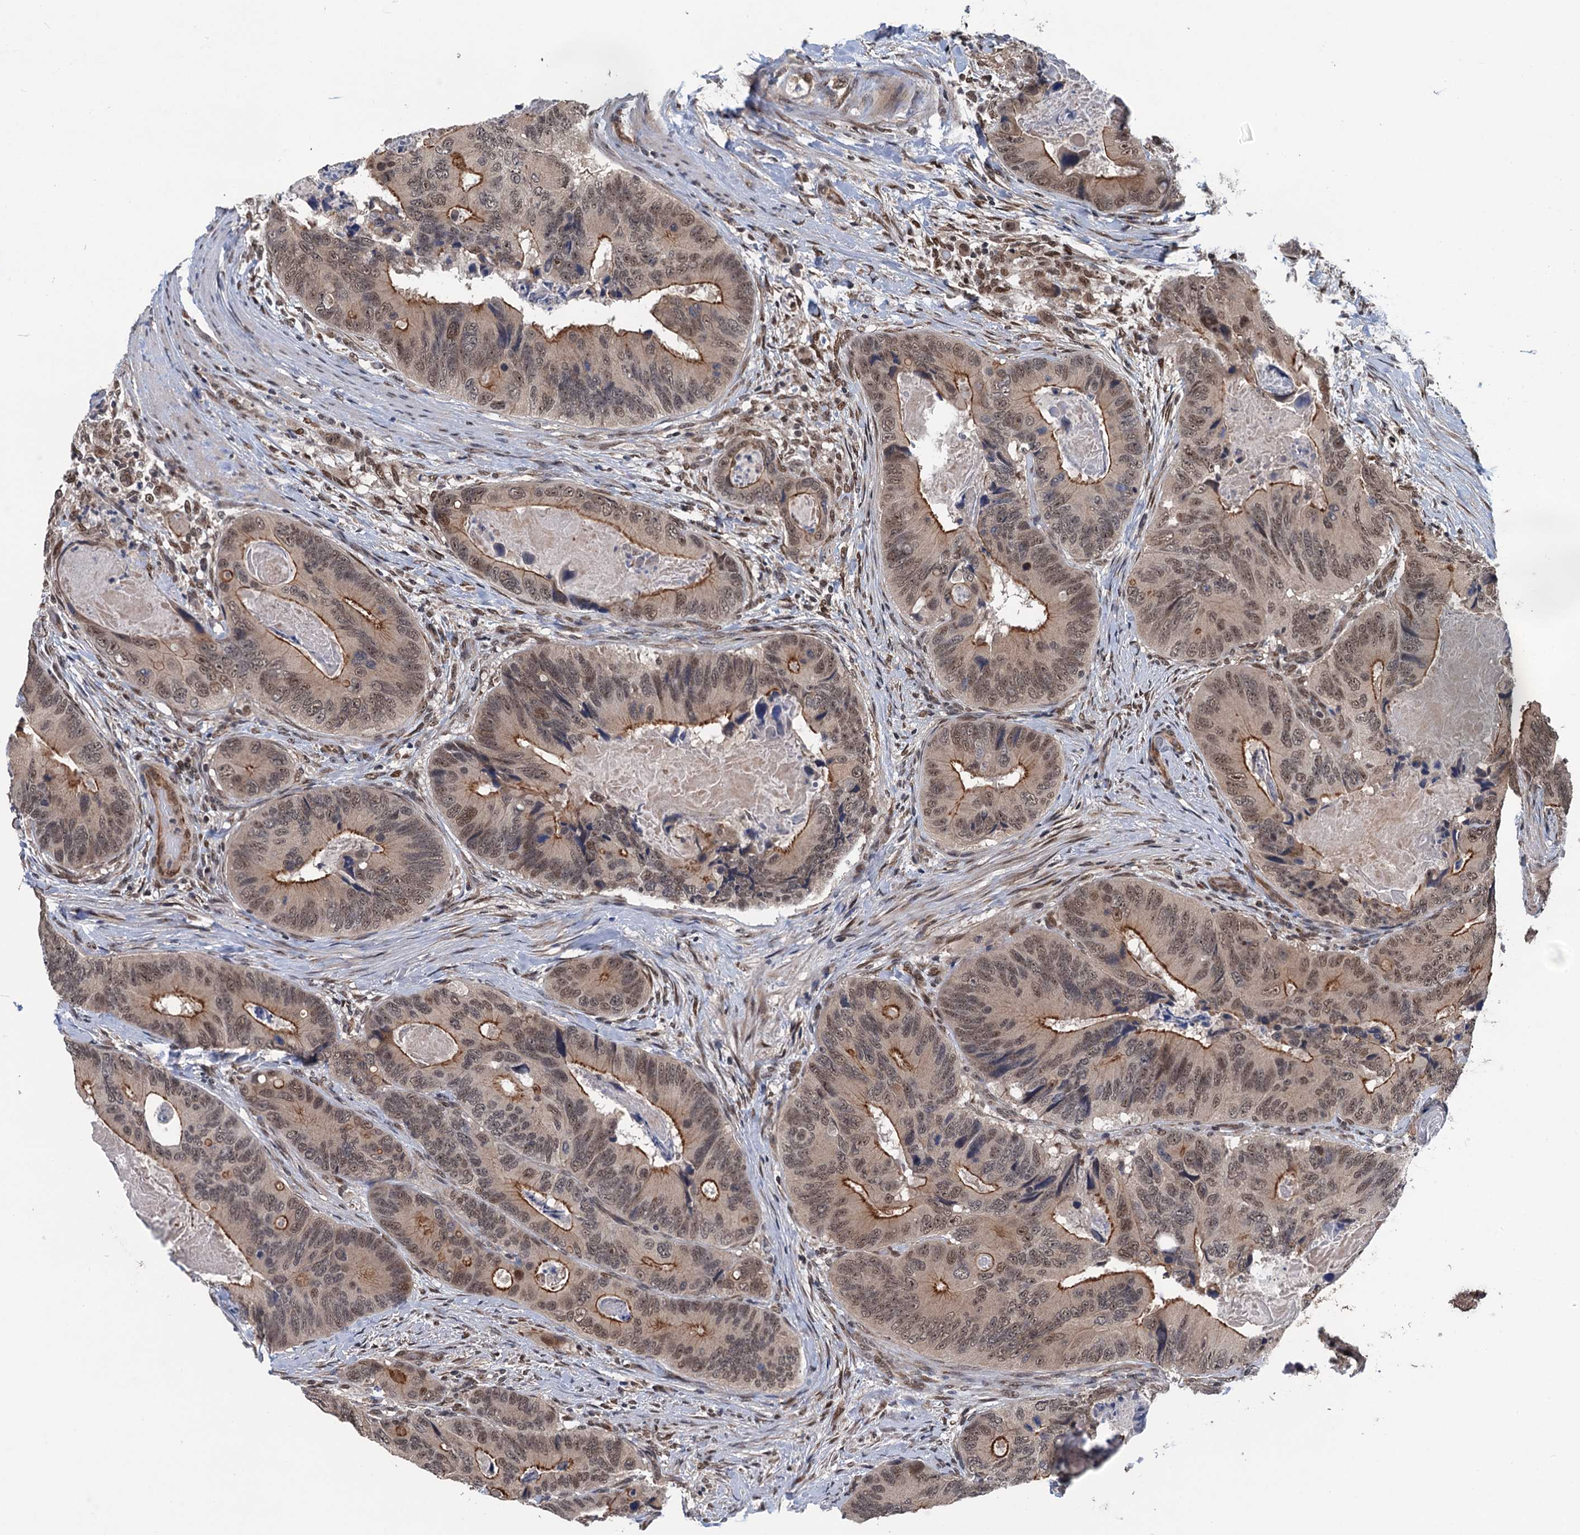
{"staining": {"intensity": "moderate", "quantity": ">75%", "location": "cytoplasmic/membranous,nuclear"}, "tissue": "colorectal cancer", "cell_type": "Tumor cells", "image_type": "cancer", "snomed": [{"axis": "morphology", "description": "Adenocarcinoma, NOS"}, {"axis": "topography", "description": "Colon"}], "caption": "Protein staining of colorectal adenocarcinoma tissue demonstrates moderate cytoplasmic/membranous and nuclear positivity in approximately >75% of tumor cells.", "gene": "RASSF4", "patient": {"sex": "male", "age": 84}}